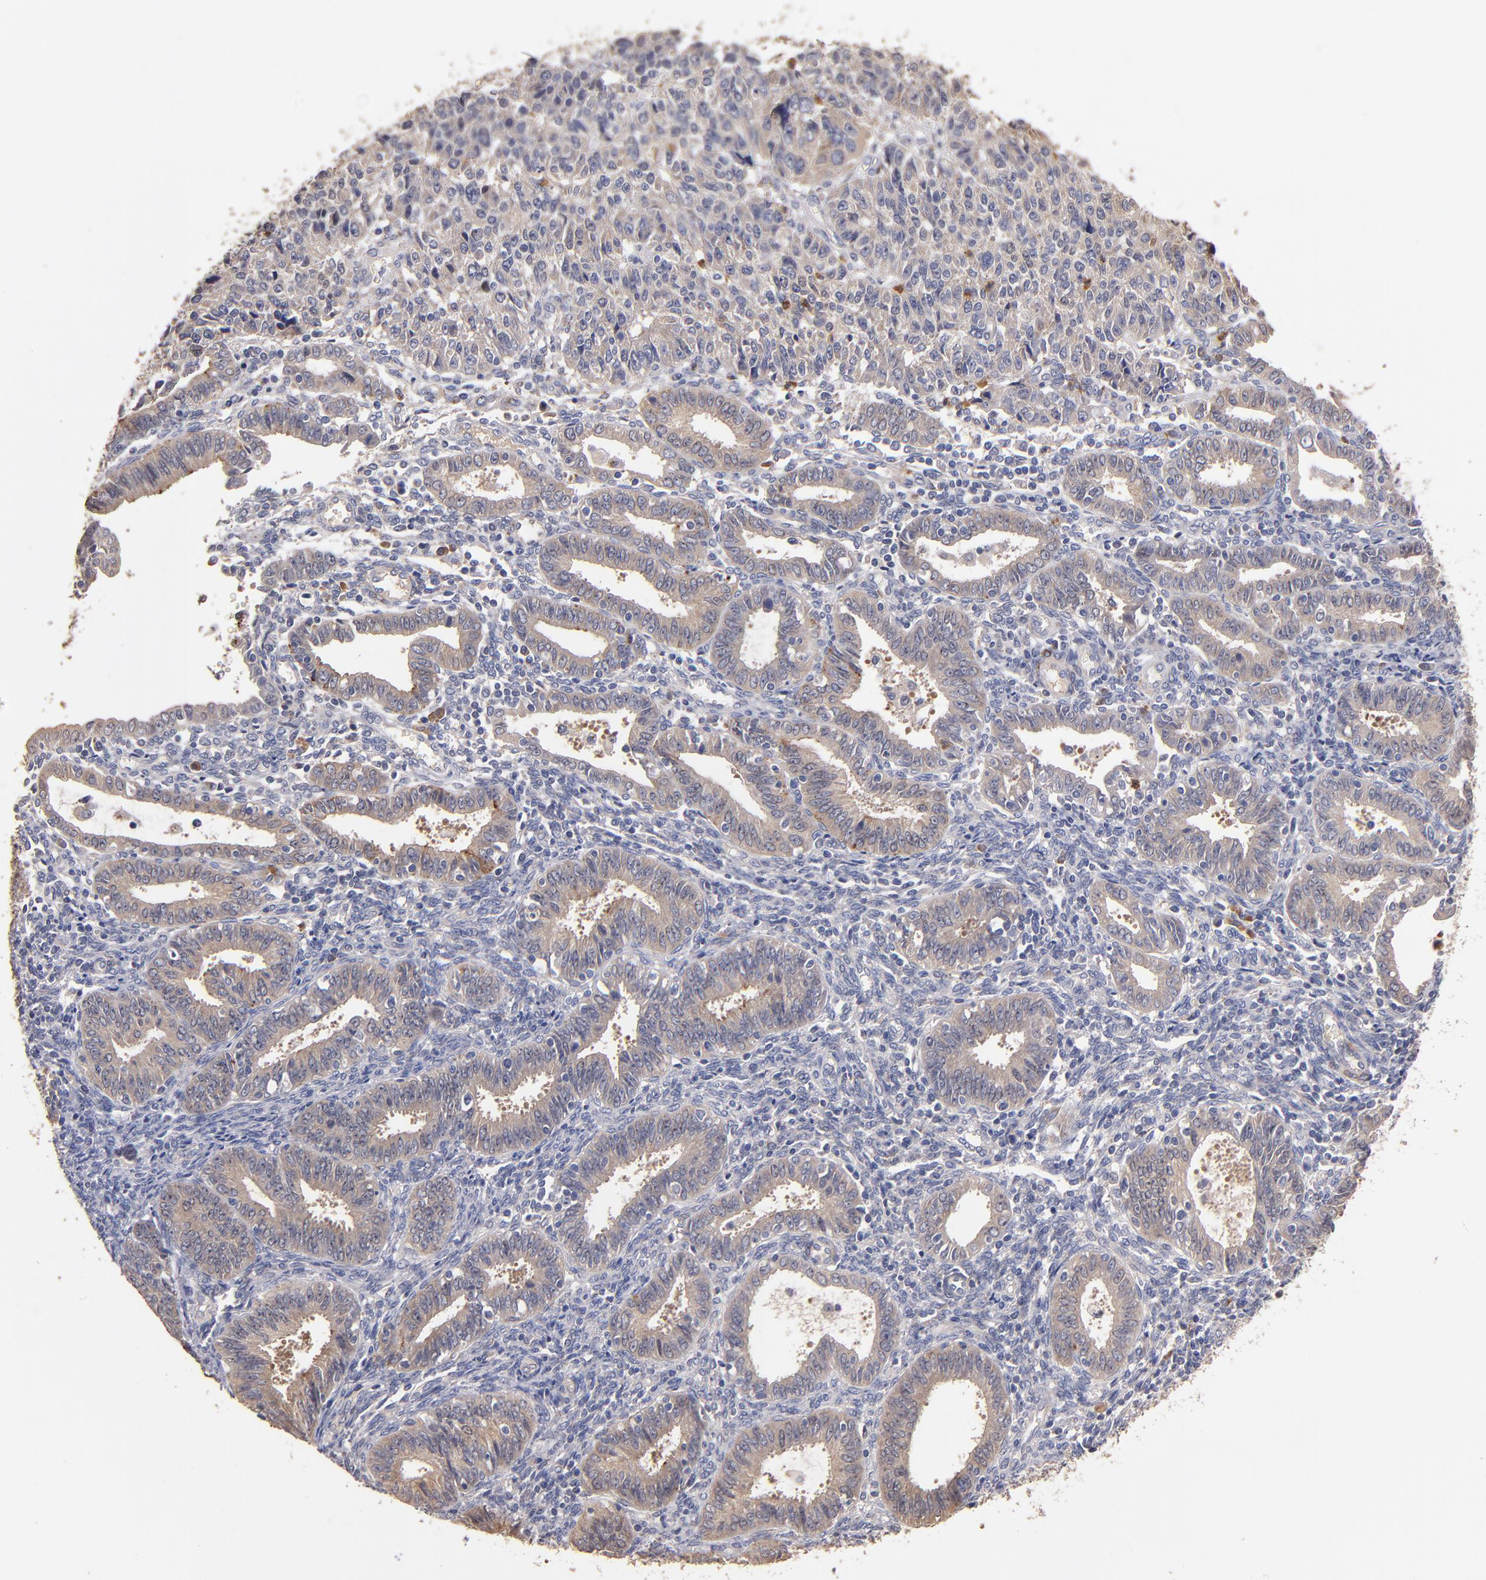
{"staining": {"intensity": "weak", "quantity": ">75%", "location": "cytoplasmic/membranous"}, "tissue": "endometrial cancer", "cell_type": "Tumor cells", "image_type": "cancer", "snomed": [{"axis": "morphology", "description": "Adenocarcinoma, NOS"}, {"axis": "topography", "description": "Endometrium"}], "caption": "Human endometrial cancer (adenocarcinoma) stained for a protein (brown) exhibits weak cytoplasmic/membranous positive staining in approximately >75% of tumor cells.", "gene": "TTLL12", "patient": {"sex": "female", "age": 42}}